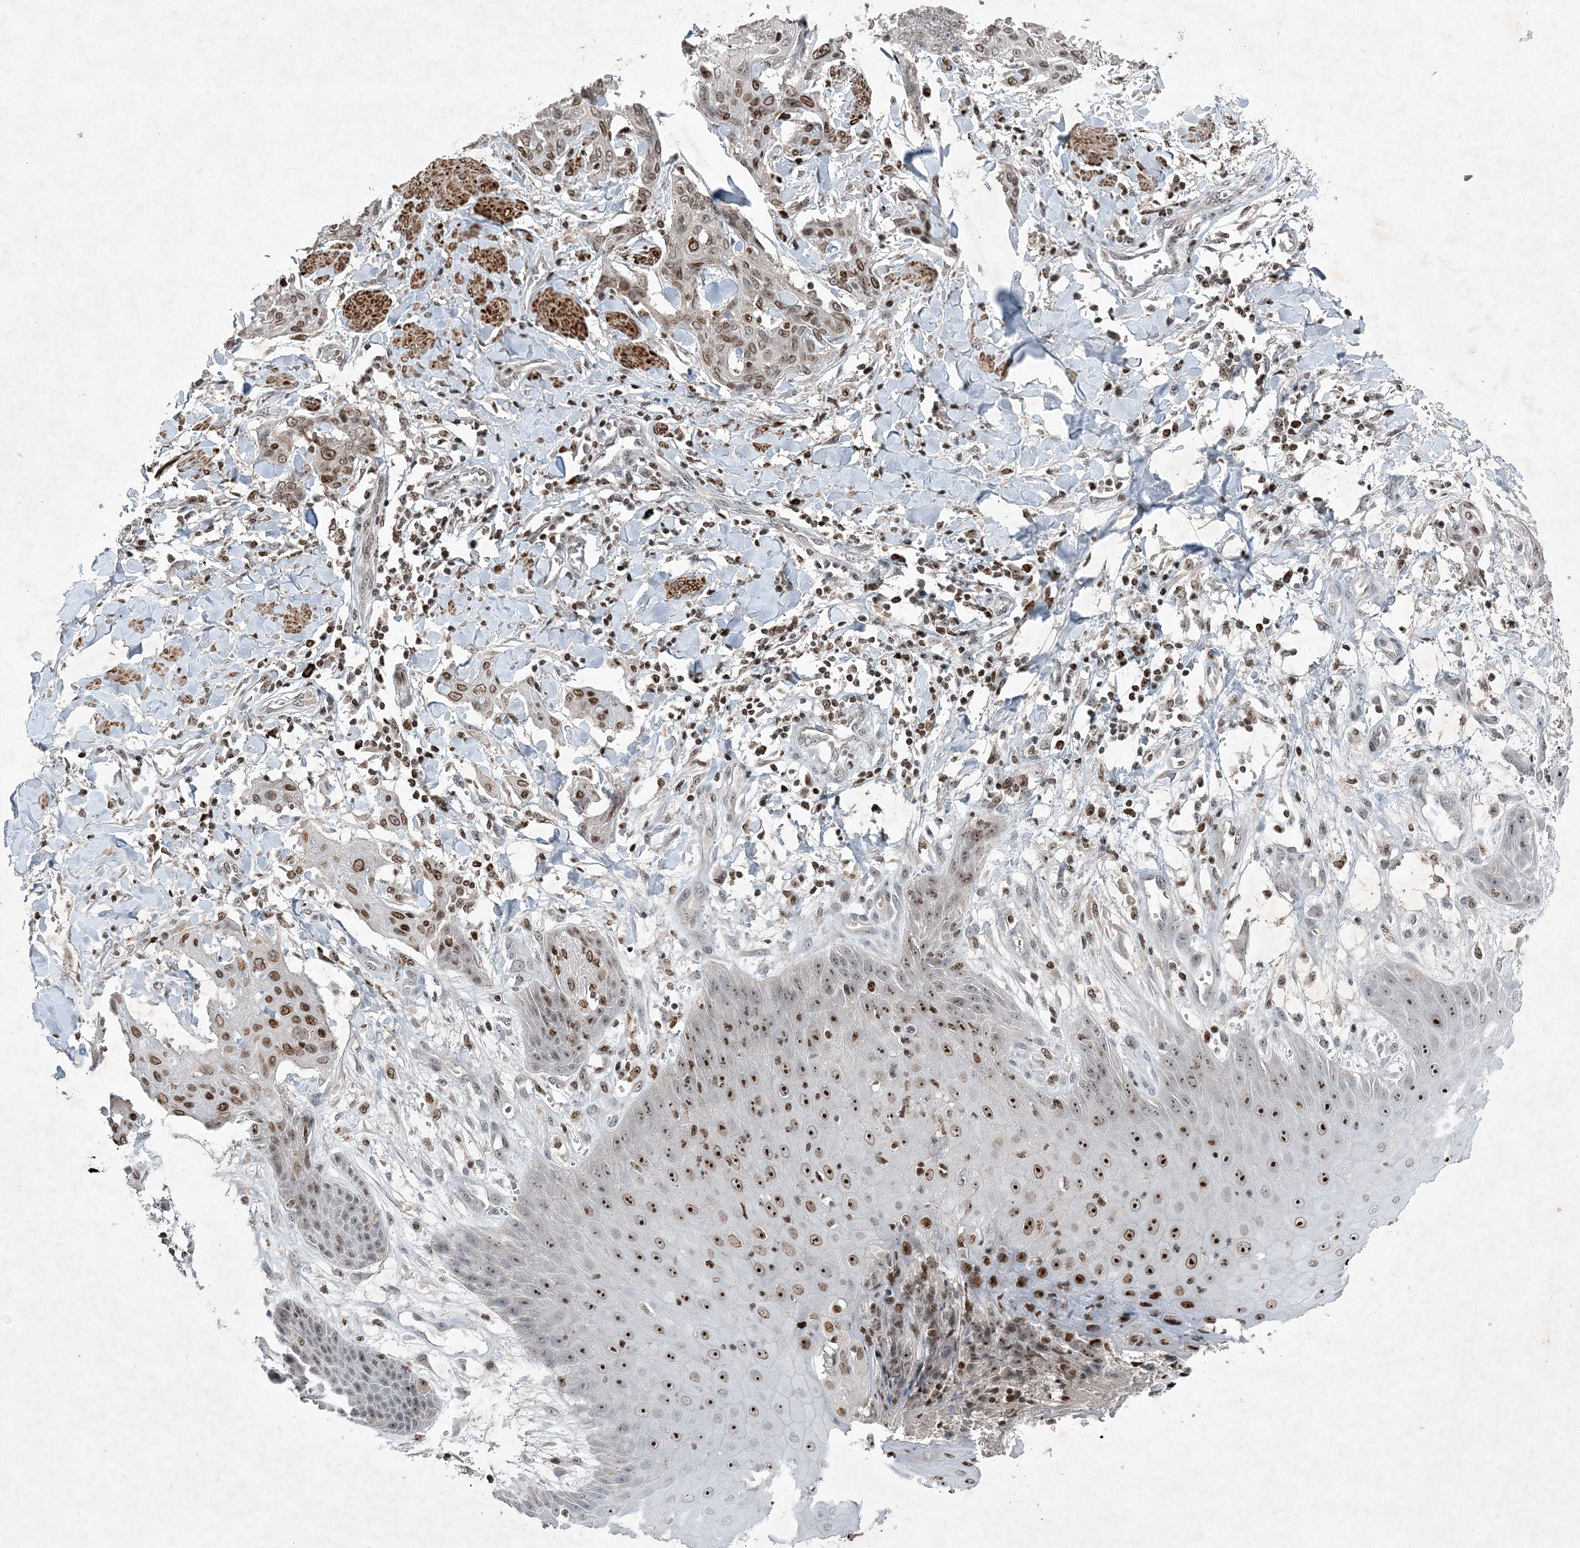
{"staining": {"intensity": "strong", "quantity": "<25%", "location": "nuclear"}, "tissue": "skin cancer", "cell_type": "Tumor cells", "image_type": "cancer", "snomed": [{"axis": "morphology", "description": "Squamous cell carcinoma, NOS"}, {"axis": "topography", "description": "Skin"}, {"axis": "topography", "description": "Vulva"}], "caption": "Tumor cells demonstrate medium levels of strong nuclear staining in approximately <25% of cells in skin cancer (squamous cell carcinoma). The staining was performed using DAB (3,3'-diaminobenzidine) to visualize the protein expression in brown, while the nuclei were stained in blue with hematoxylin (Magnification: 20x).", "gene": "QTRT2", "patient": {"sex": "female", "age": 85}}